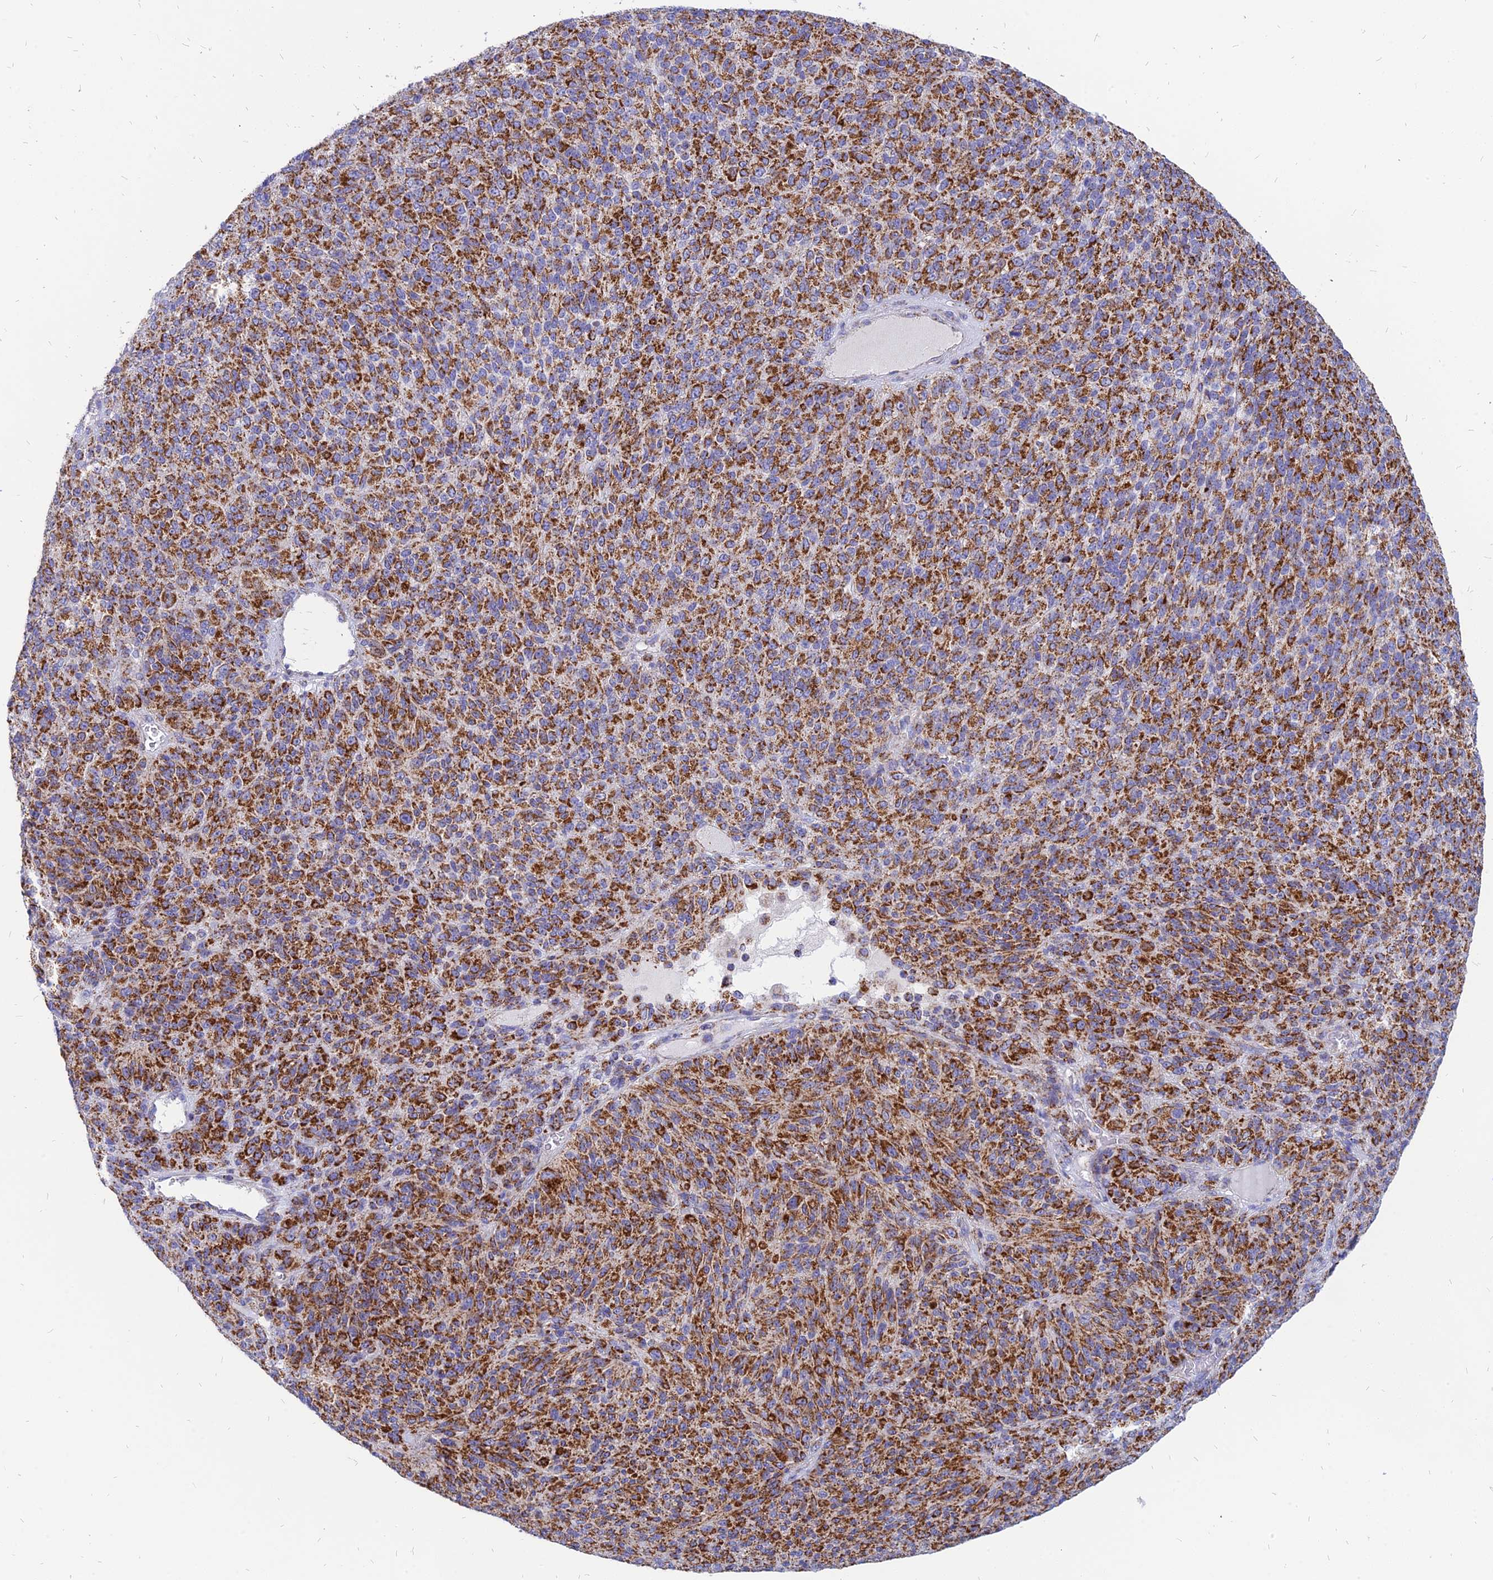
{"staining": {"intensity": "strong", "quantity": ">75%", "location": "cytoplasmic/membranous"}, "tissue": "melanoma", "cell_type": "Tumor cells", "image_type": "cancer", "snomed": [{"axis": "morphology", "description": "Malignant melanoma, Metastatic site"}, {"axis": "topography", "description": "Brain"}], "caption": "Immunohistochemical staining of human malignant melanoma (metastatic site) reveals high levels of strong cytoplasmic/membranous staining in approximately >75% of tumor cells.", "gene": "PACC1", "patient": {"sex": "female", "age": 56}}